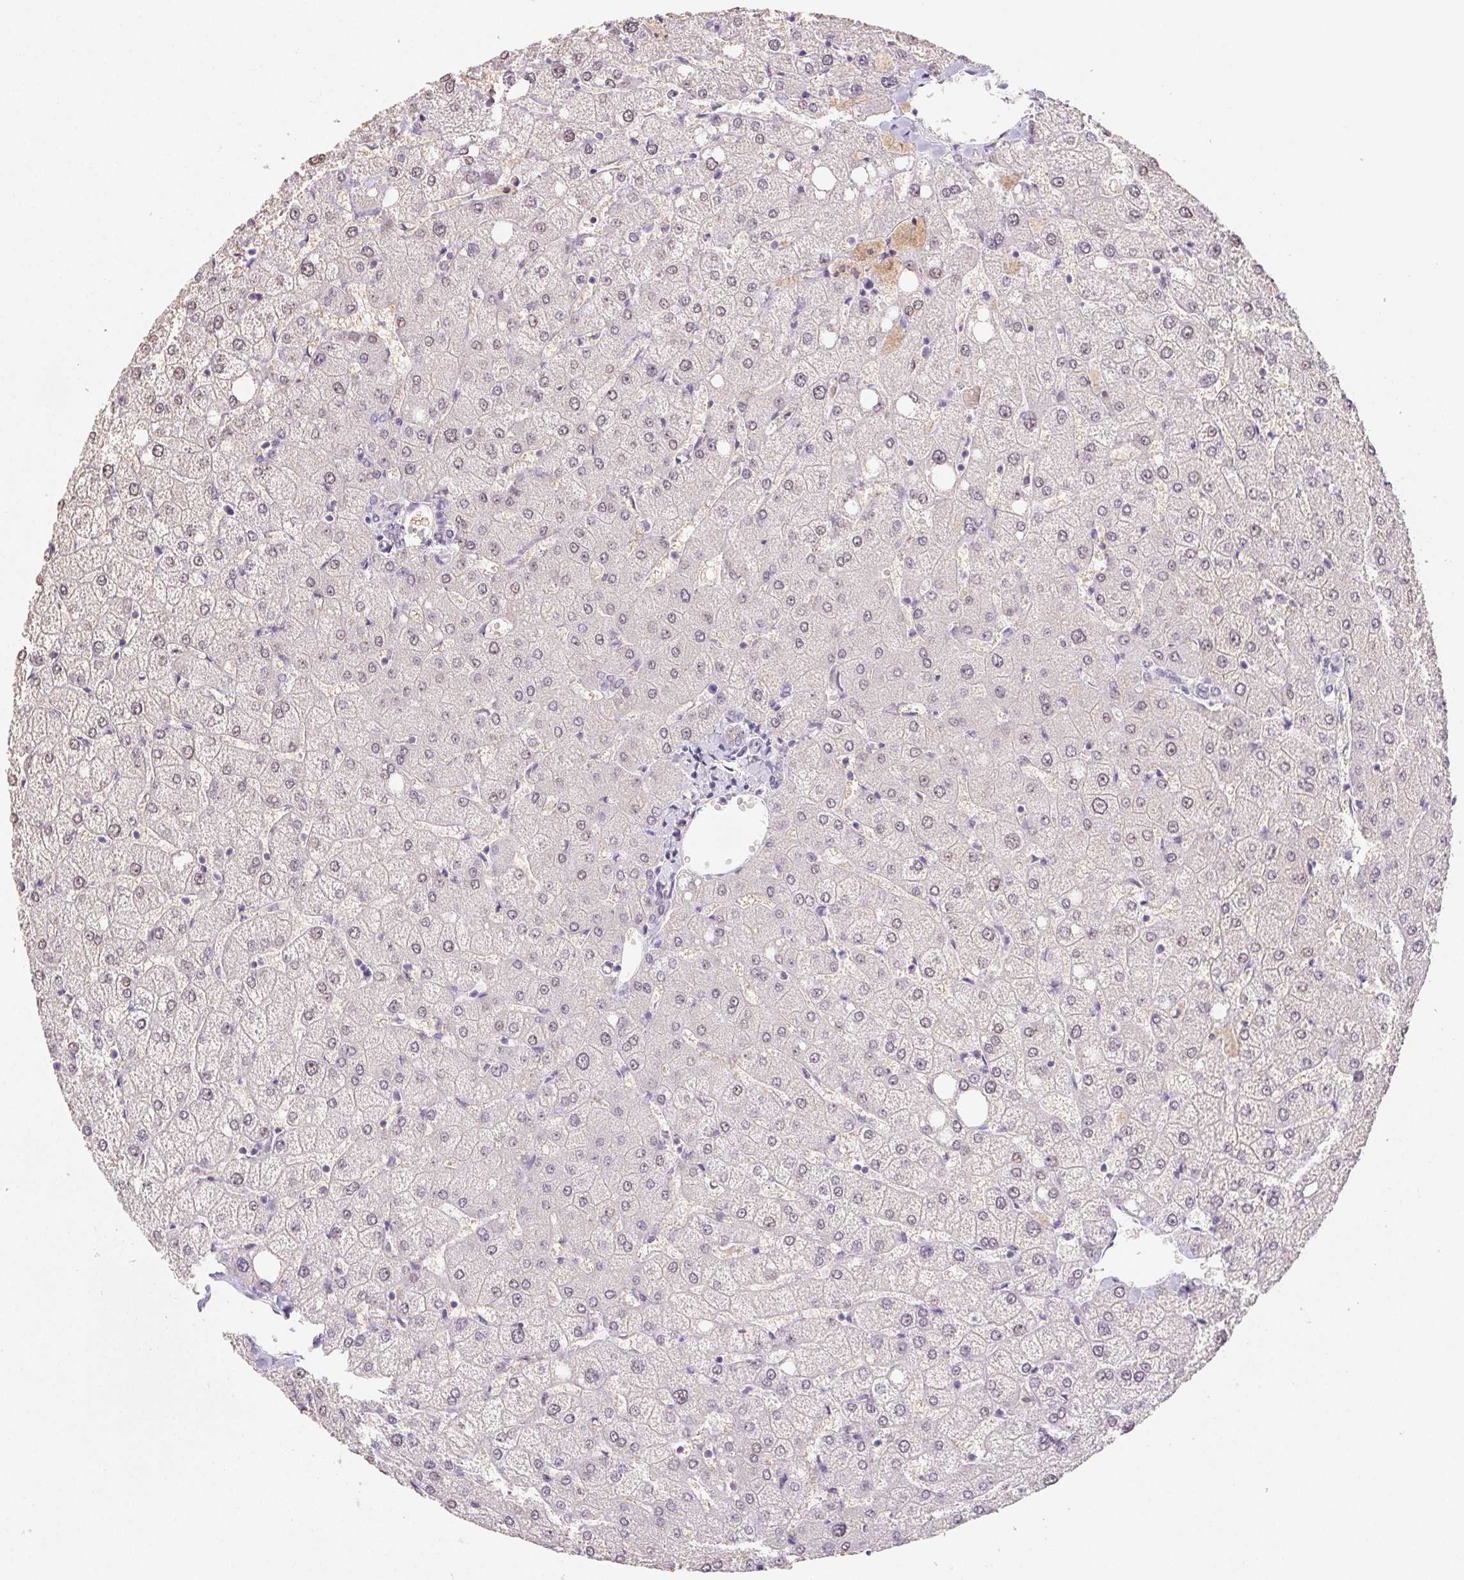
{"staining": {"intensity": "negative", "quantity": "none", "location": "none"}, "tissue": "liver", "cell_type": "Cholangiocytes", "image_type": "normal", "snomed": [{"axis": "morphology", "description": "Normal tissue, NOS"}, {"axis": "topography", "description": "Liver"}], "caption": "High power microscopy micrograph of an IHC micrograph of unremarkable liver, revealing no significant positivity in cholangiocytes. (DAB (3,3'-diaminobenzidine) immunohistochemistry (IHC) visualized using brightfield microscopy, high magnification).", "gene": "ST8SIA3", "patient": {"sex": "female", "age": 54}}